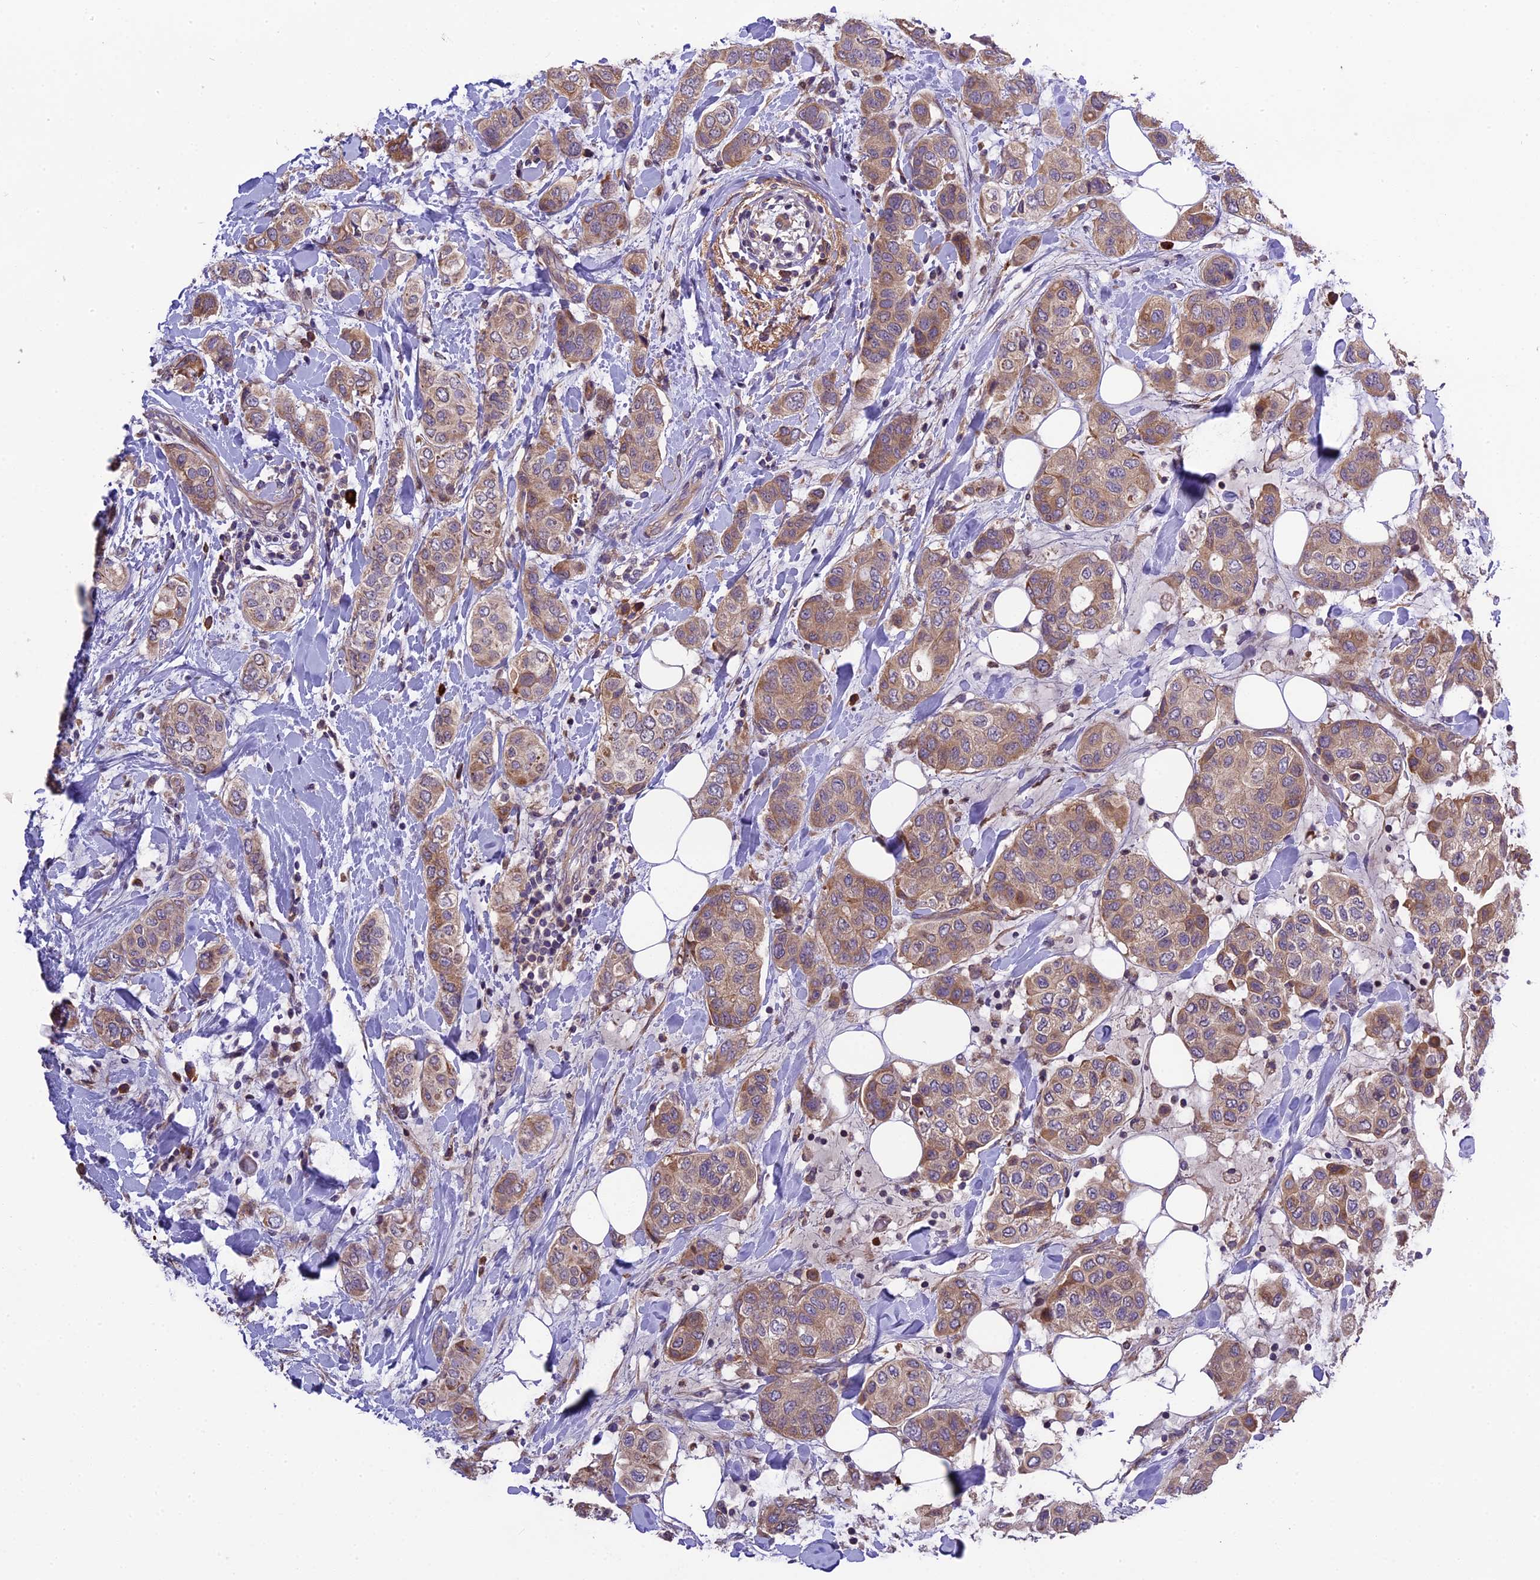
{"staining": {"intensity": "moderate", "quantity": ">75%", "location": "cytoplasmic/membranous"}, "tissue": "breast cancer", "cell_type": "Tumor cells", "image_type": "cancer", "snomed": [{"axis": "morphology", "description": "Lobular carcinoma"}, {"axis": "topography", "description": "Breast"}], "caption": "This micrograph demonstrates immunohistochemistry (IHC) staining of human breast lobular carcinoma, with medium moderate cytoplasmic/membranous positivity in about >75% of tumor cells.", "gene": "ABCC10", "patient": {"sex": "female", "age": 51}}